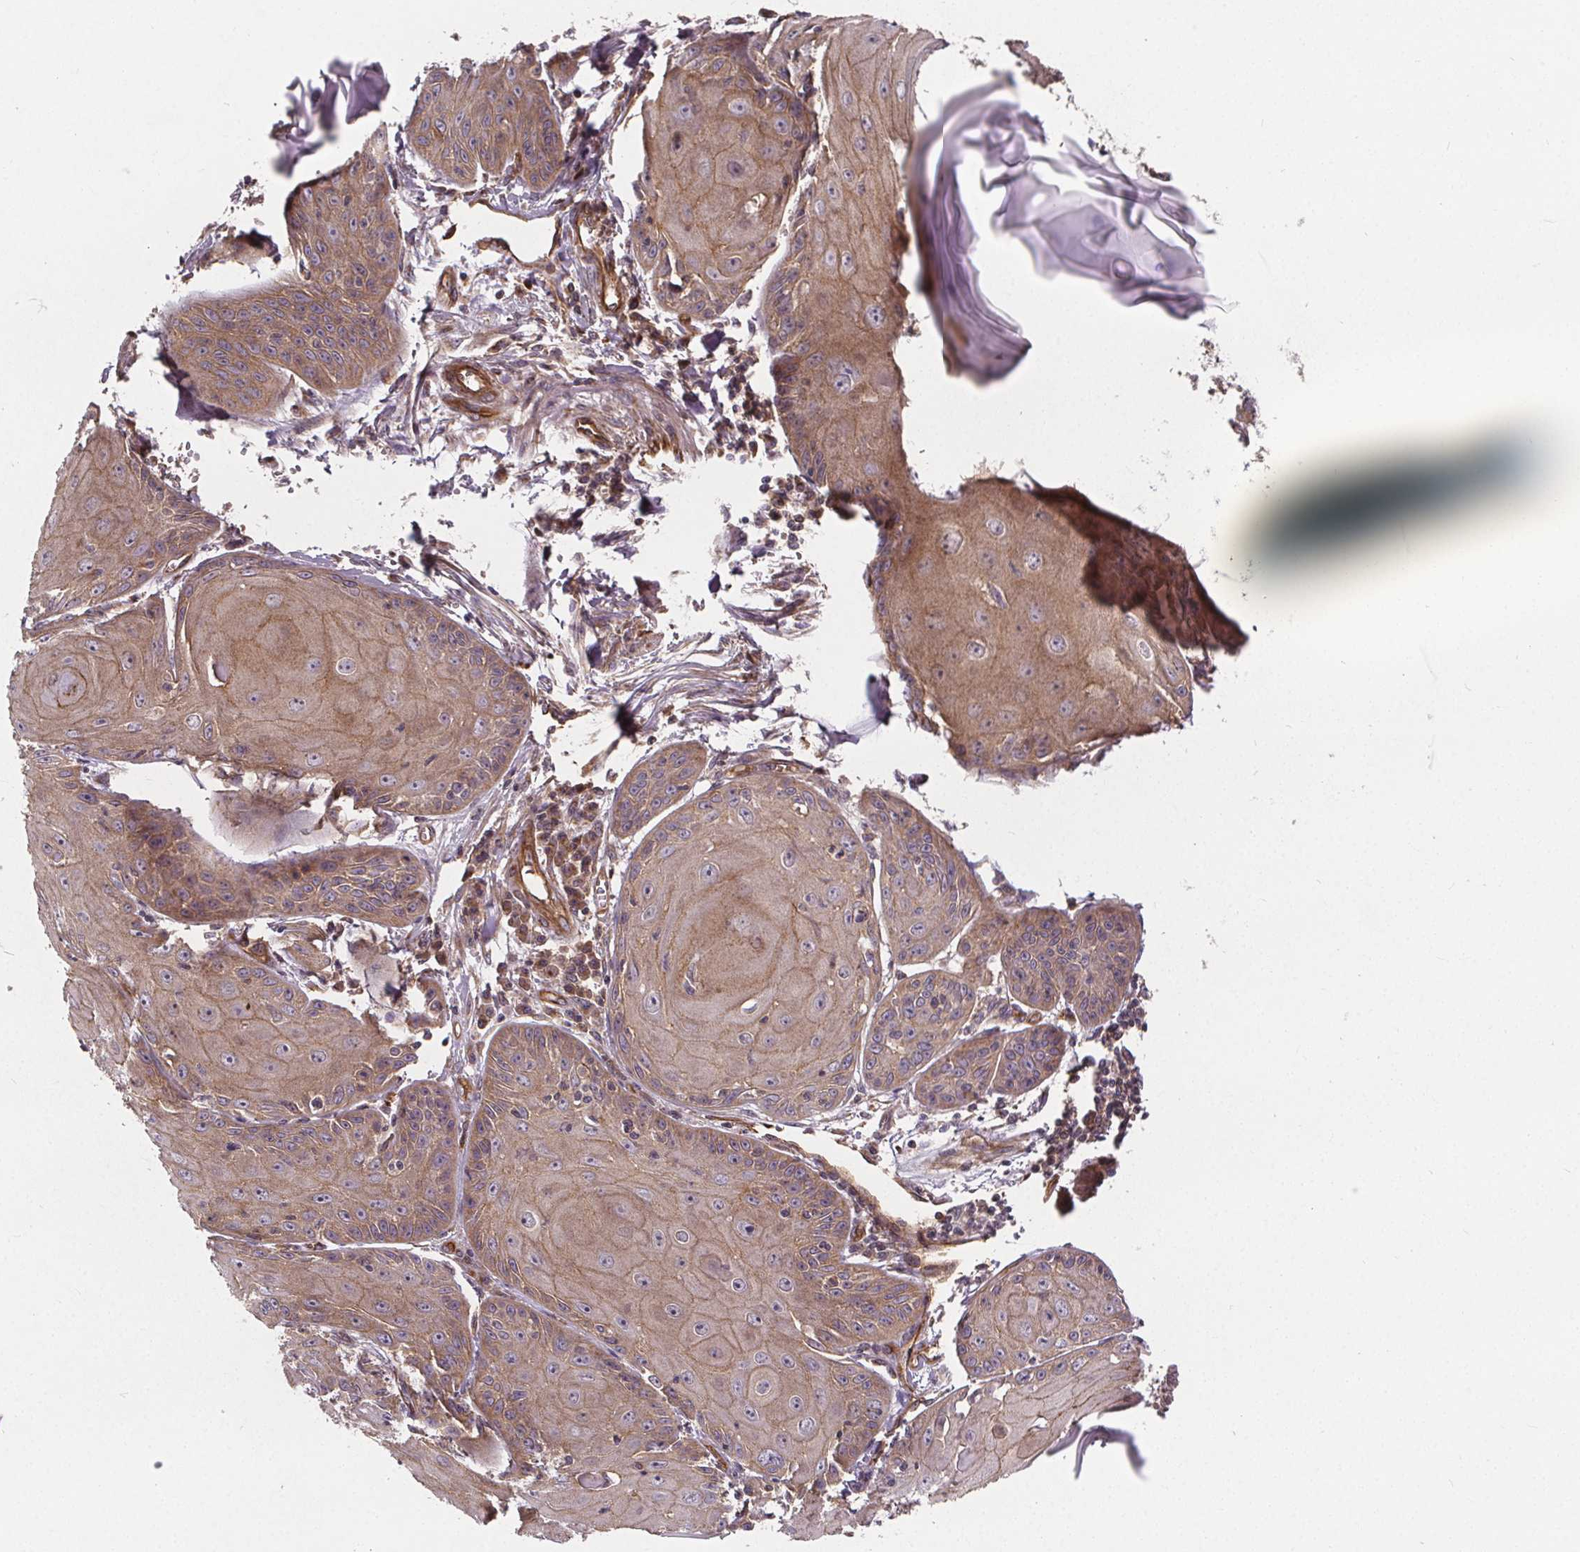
{"staining": {"intensity": "weak", "quantity": ">75%", "location": "cytoplasmic/membranous"}, "tissue": "skin cancer", "cell_type": "Tumor cells", "image_type": "cancer", "snomed": [{"axis": "morphology", "description": "Squamous cell carcinoma, NOS"}, {"axis": "topography", "description": "Skin"}, {"axis": "topography", "description": "Vulva"}], "caption": "DAB immunohistochemical staining of human squamous cell carcinoma (skin) reveals weak cytoplasmic/membranous protein expression in approximately >75% of tumor cells. The staining was performed using DAB, with brown indicating positive protein expression. Nuclei are stained blue with hematoxylin.", "gene": "CLINT1", "patient": {"sex": "female", "age": 85}}